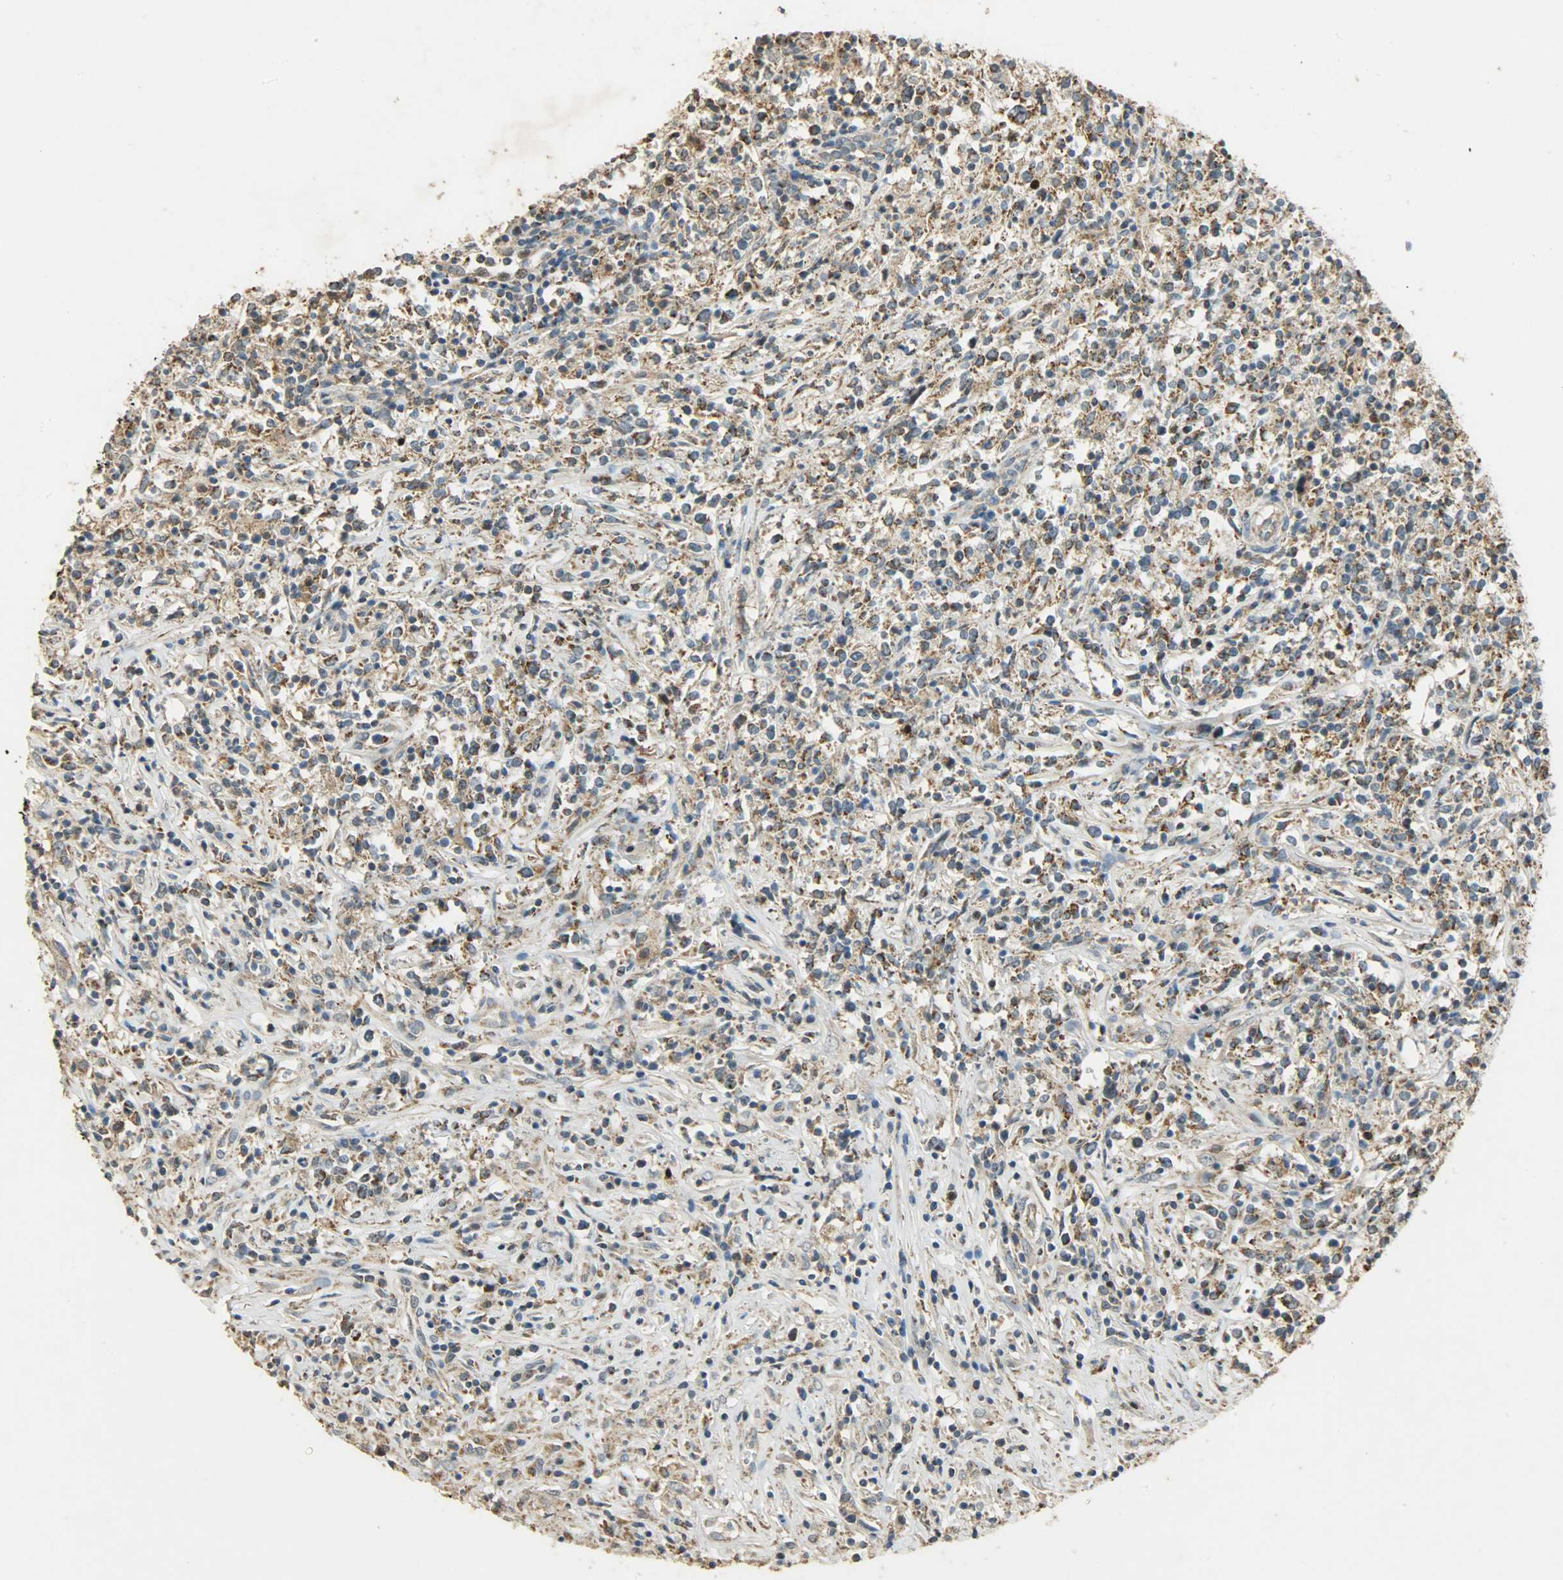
{"staining": {"intensity": "moderate", "quantity": ">75%", "location": "cytoplasmic/membranous"}, "tissue": "lymphoma", "cell_type": "Tumor cells", "image_type": "cancer", "snomed": [{"axis": "morphology", "description": "Malignant lymphoma, non-Hodgkin's type, High grade"}, {"axis": "topography", "description": "Lymph node"}], "caption": "The photomicrograph demonstrates a brown stain indicating the presence of a protein in the cytoplasmic/membranous of tumor cells in lymphoma.", "gene": "HDHD5", "patient": {"sex": "female", "age": 84}}